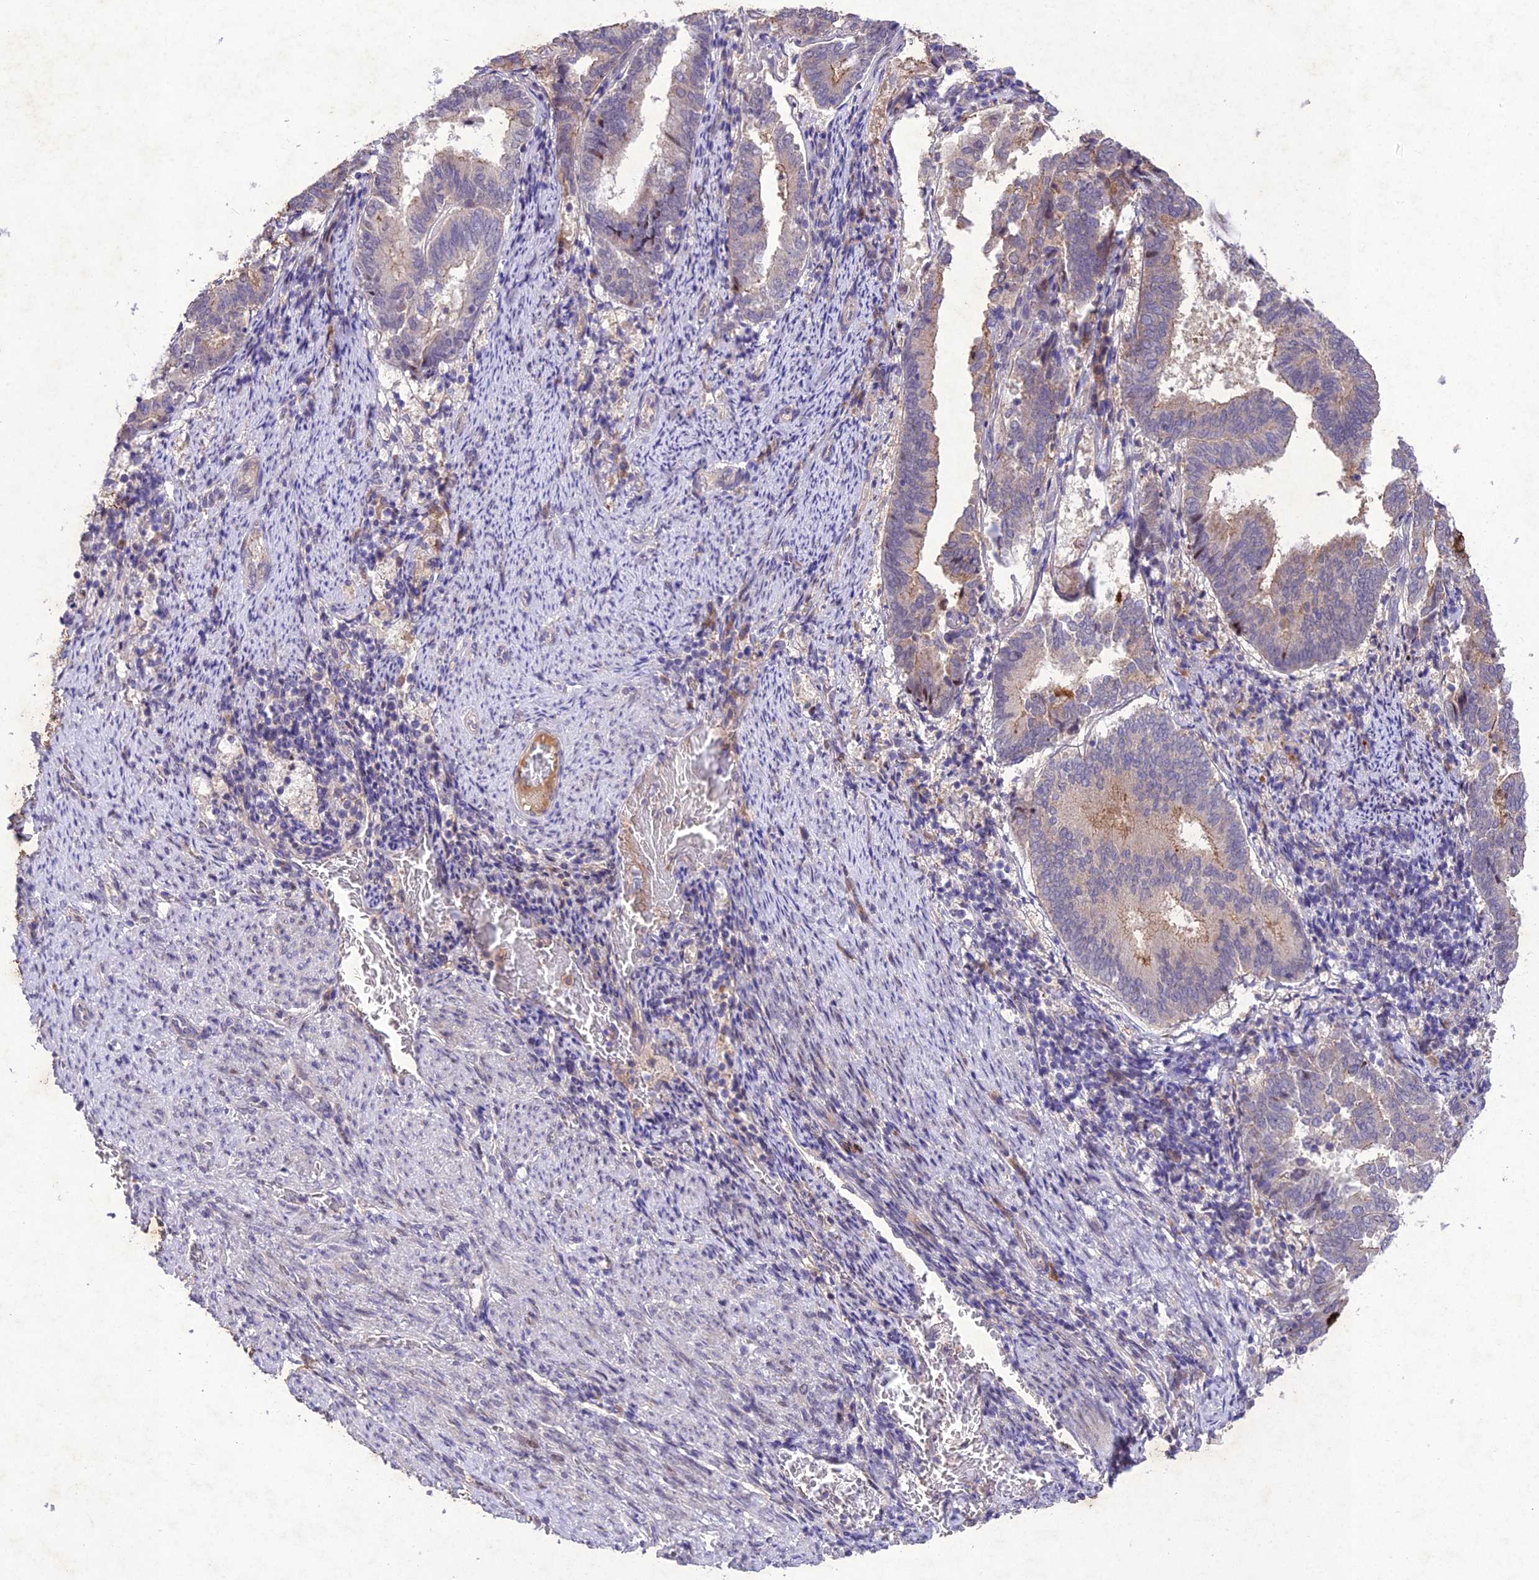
{"staining": {"intensity": "weak", "quantity": "<25%", "location": "cytoplasmic/membranous"}, "tissue": "endometrial cancer", "cell_type": "Tumor cells", "image_type": "cancer", "snomed": [{"axis": "morphology", "description": "Adenocarcinoma, NOS"}, {"axis": "topography", "description": "Endometrium"}], "caption": "IHC histopathology image of human adenocarcinoma (endometrial) stained for a protein (brown), which displays no staining in tumor cells.", "gene": "ANKRD52", "patient": {"sex": "female", "age": 80}}